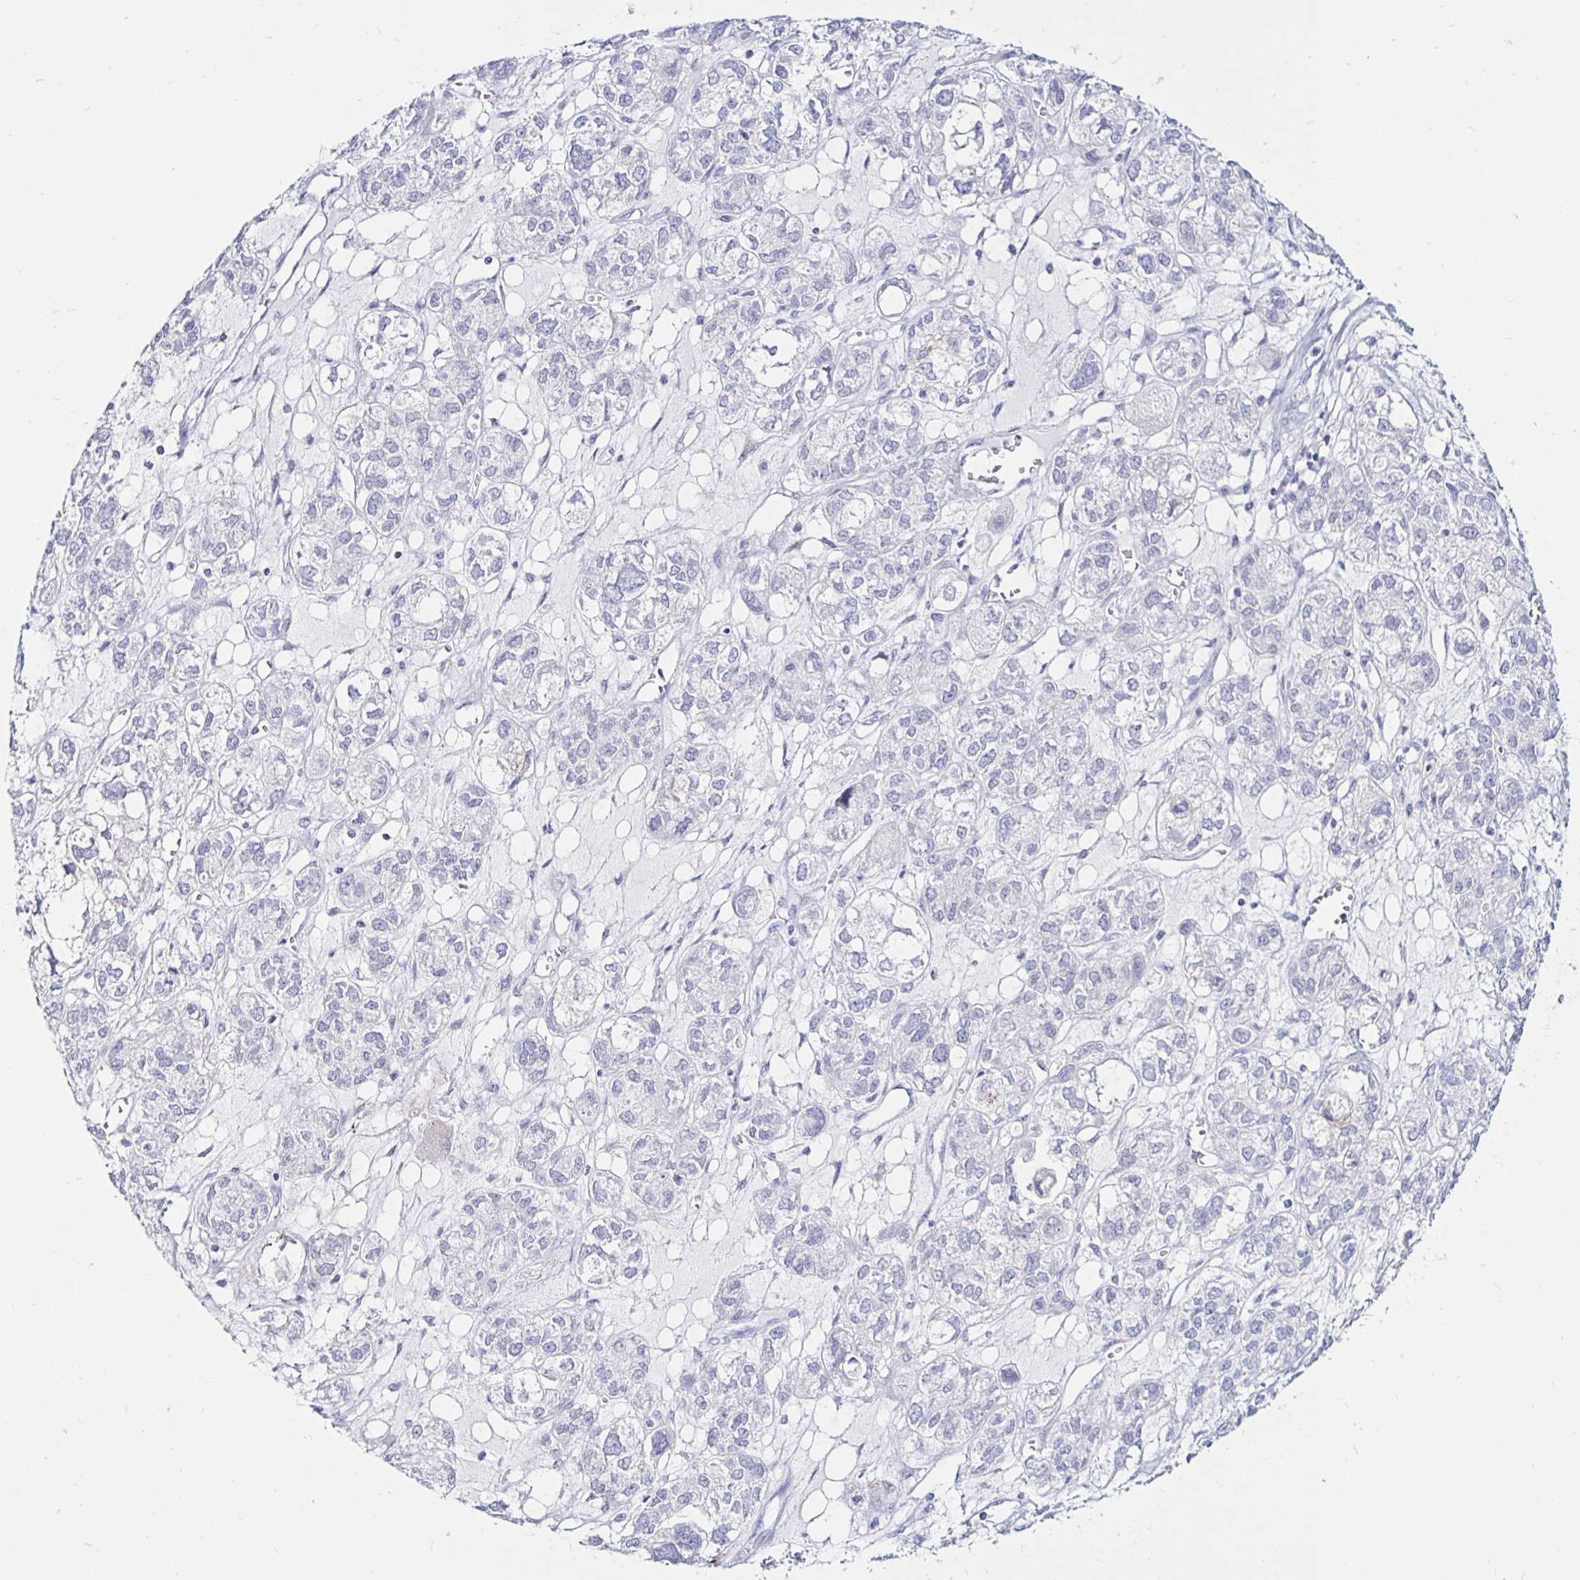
{"staining": {"intensity": "negative", "quantity": "none", "location": "none"}, "tissue": "ovarian cancer", "cell_type": "Tumor cells", "image_type": "cancer", "snomed": [{"axis": "morphology", "description": "Carcinoma, endometroid"}, {"axis": "topography", "description": "Ovary"}], "caption": "Tumor cells are negative for protein expression in human ovarian endometroid carcinoma. (IHC, brightfield microscopy, high magnification).", "gene": "TIMP1", "patient": {"sex": "female", "age": 64}}